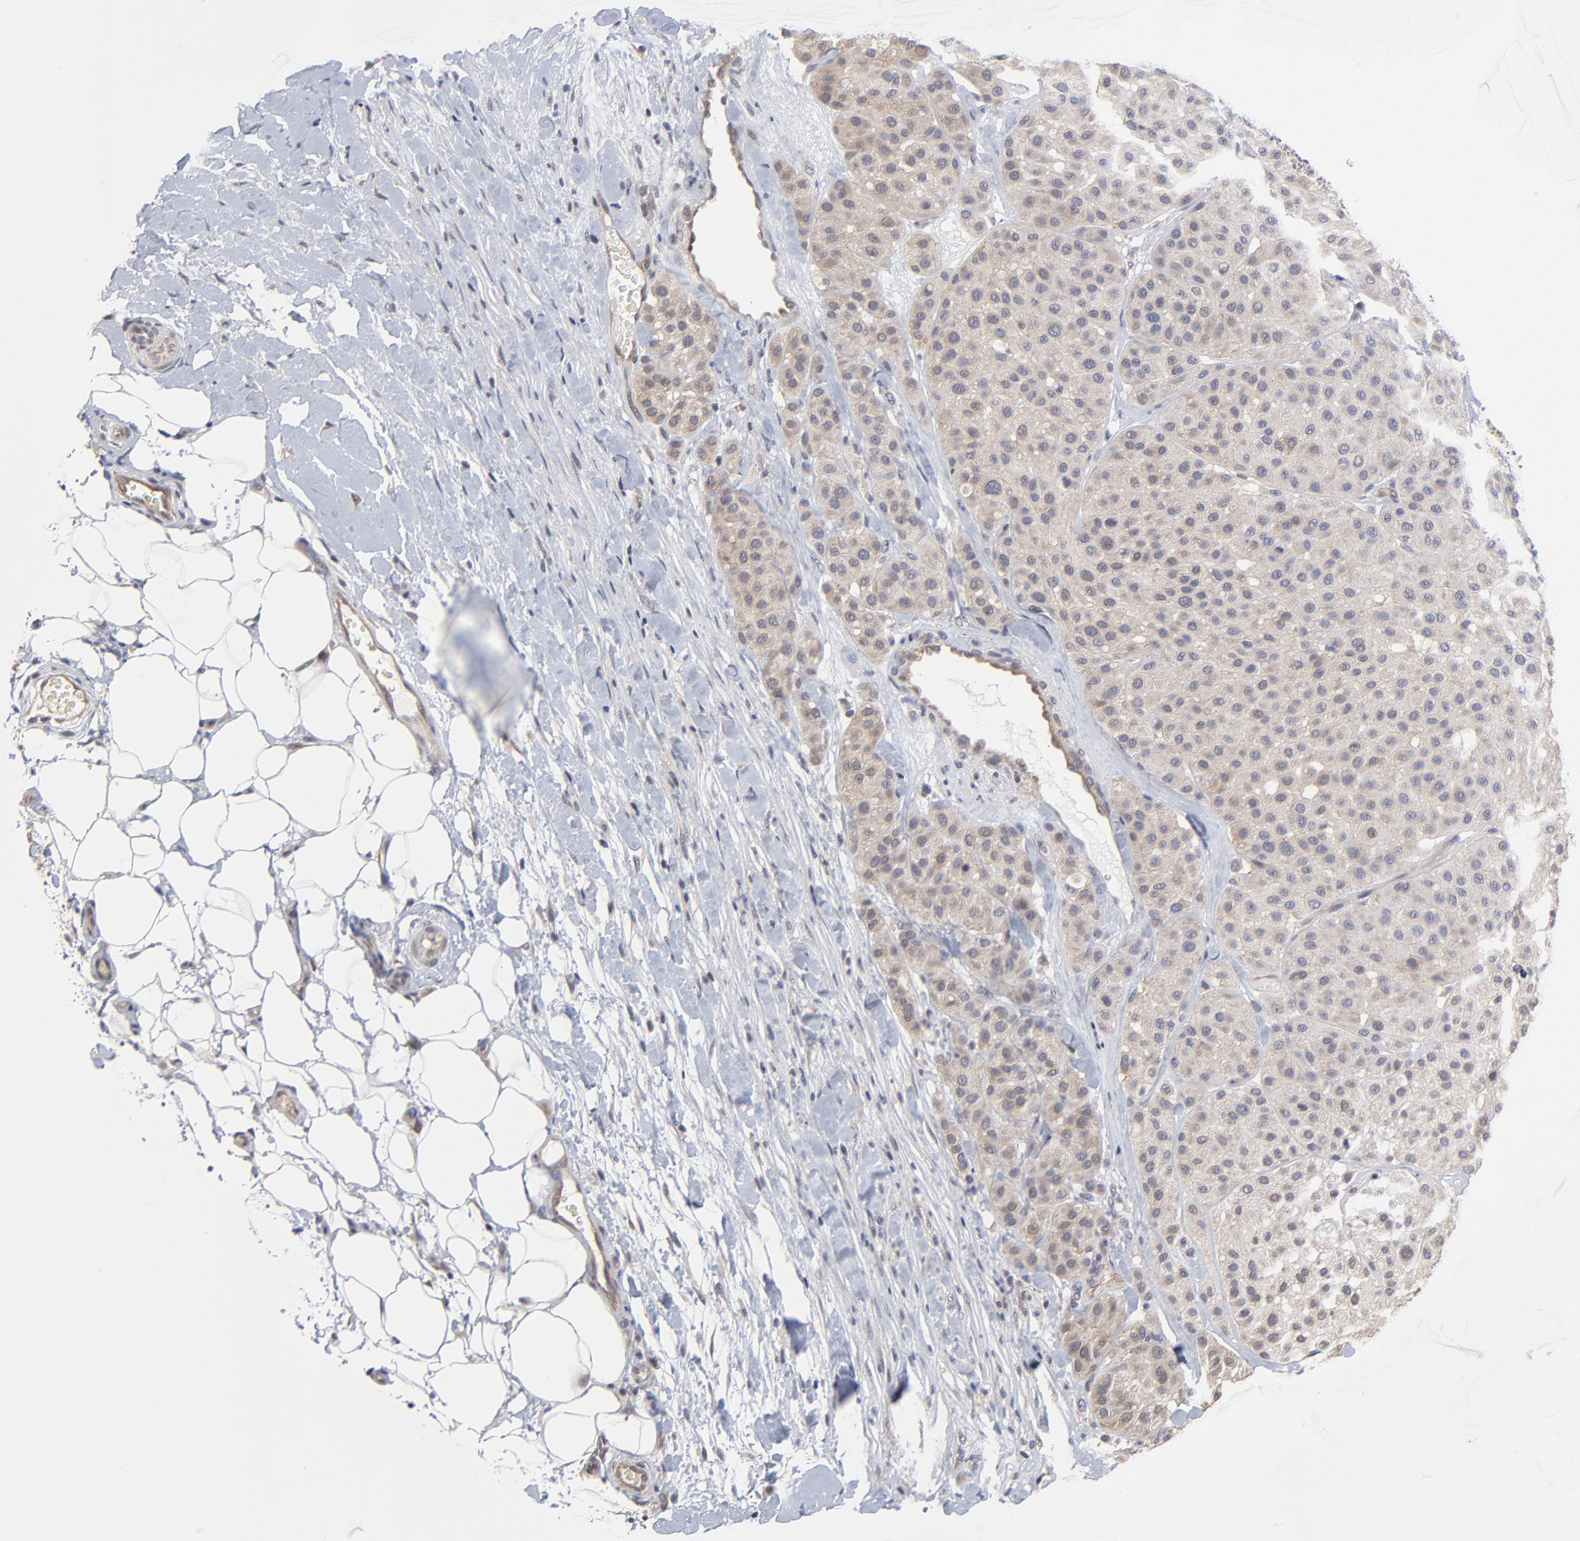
{"staining": {"intensity": "weak", "quantity": ">75%", "location": "cytoplasmic/membranous"}, "tissue": "melanoma", "cell_type": "Tumor cells", "image_type": "cancer", "snomed": [{"axis": "morphology", "description": "Normal tissue, NOS"}, {"axis": "morphology", "description": "Malignant melanoma, Metastatic site"}, {"axis": "topography", "description": "Skin"}], "caption": "Malignant melanoma (metastatic site) stained for a protein (brown) reveals weak cytoplasmic/membranous positive staining in approximately >75% of tumor cells.", "gene": "ZNF157", "patient": {"sex": "male", "age": 41}}